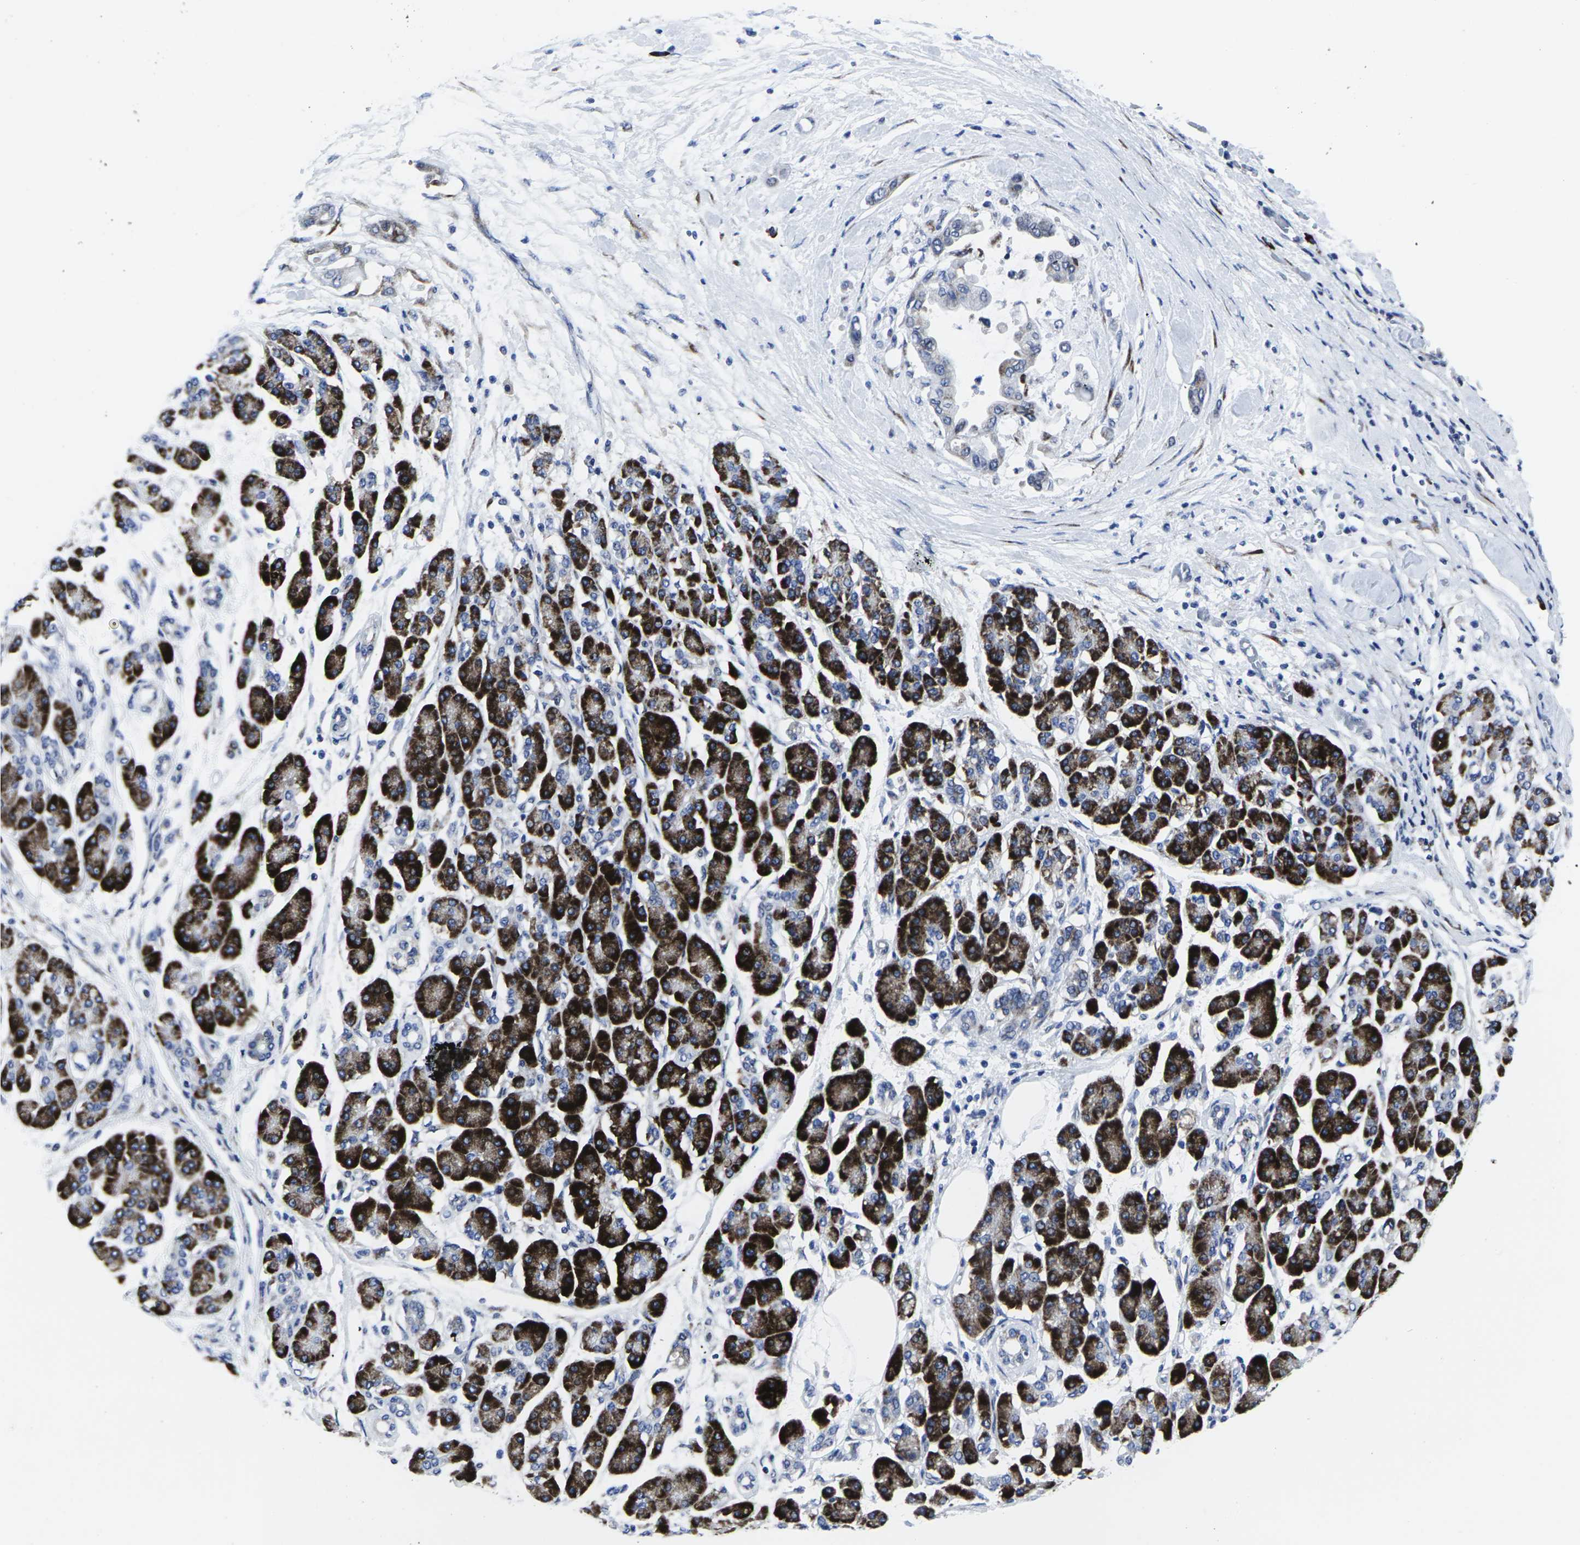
{"staining": {"intensity": "moderate", "quantity": "<25%", "location": "cytoplasmic/membranous"}, "tissue": "pancreatic cancer", "cell_type": "Tumor cells", "image_type": "cancer", "snomed": [{"axis": "morphology", "description": "Adenocarcinoma, NOS"}, {"axis": "morphology", "description": "Adenocarcinoma, metastatic, NOS"}, {"axis": "topography", "description": "Lymph node"}, {"axis": "topography", "description": "Pancreas"}, {"axis": "topography", "description": "Duodenum"}], "caption": "This is a histology image of immunohistochemistry staining of pancreatic cancer (adenocarcinoma), which shows moderate staining in the cytoplasmic/membranous of tumor cells.", "gene": "RPN1", "patient": {"sex": "female", "age": 64}}